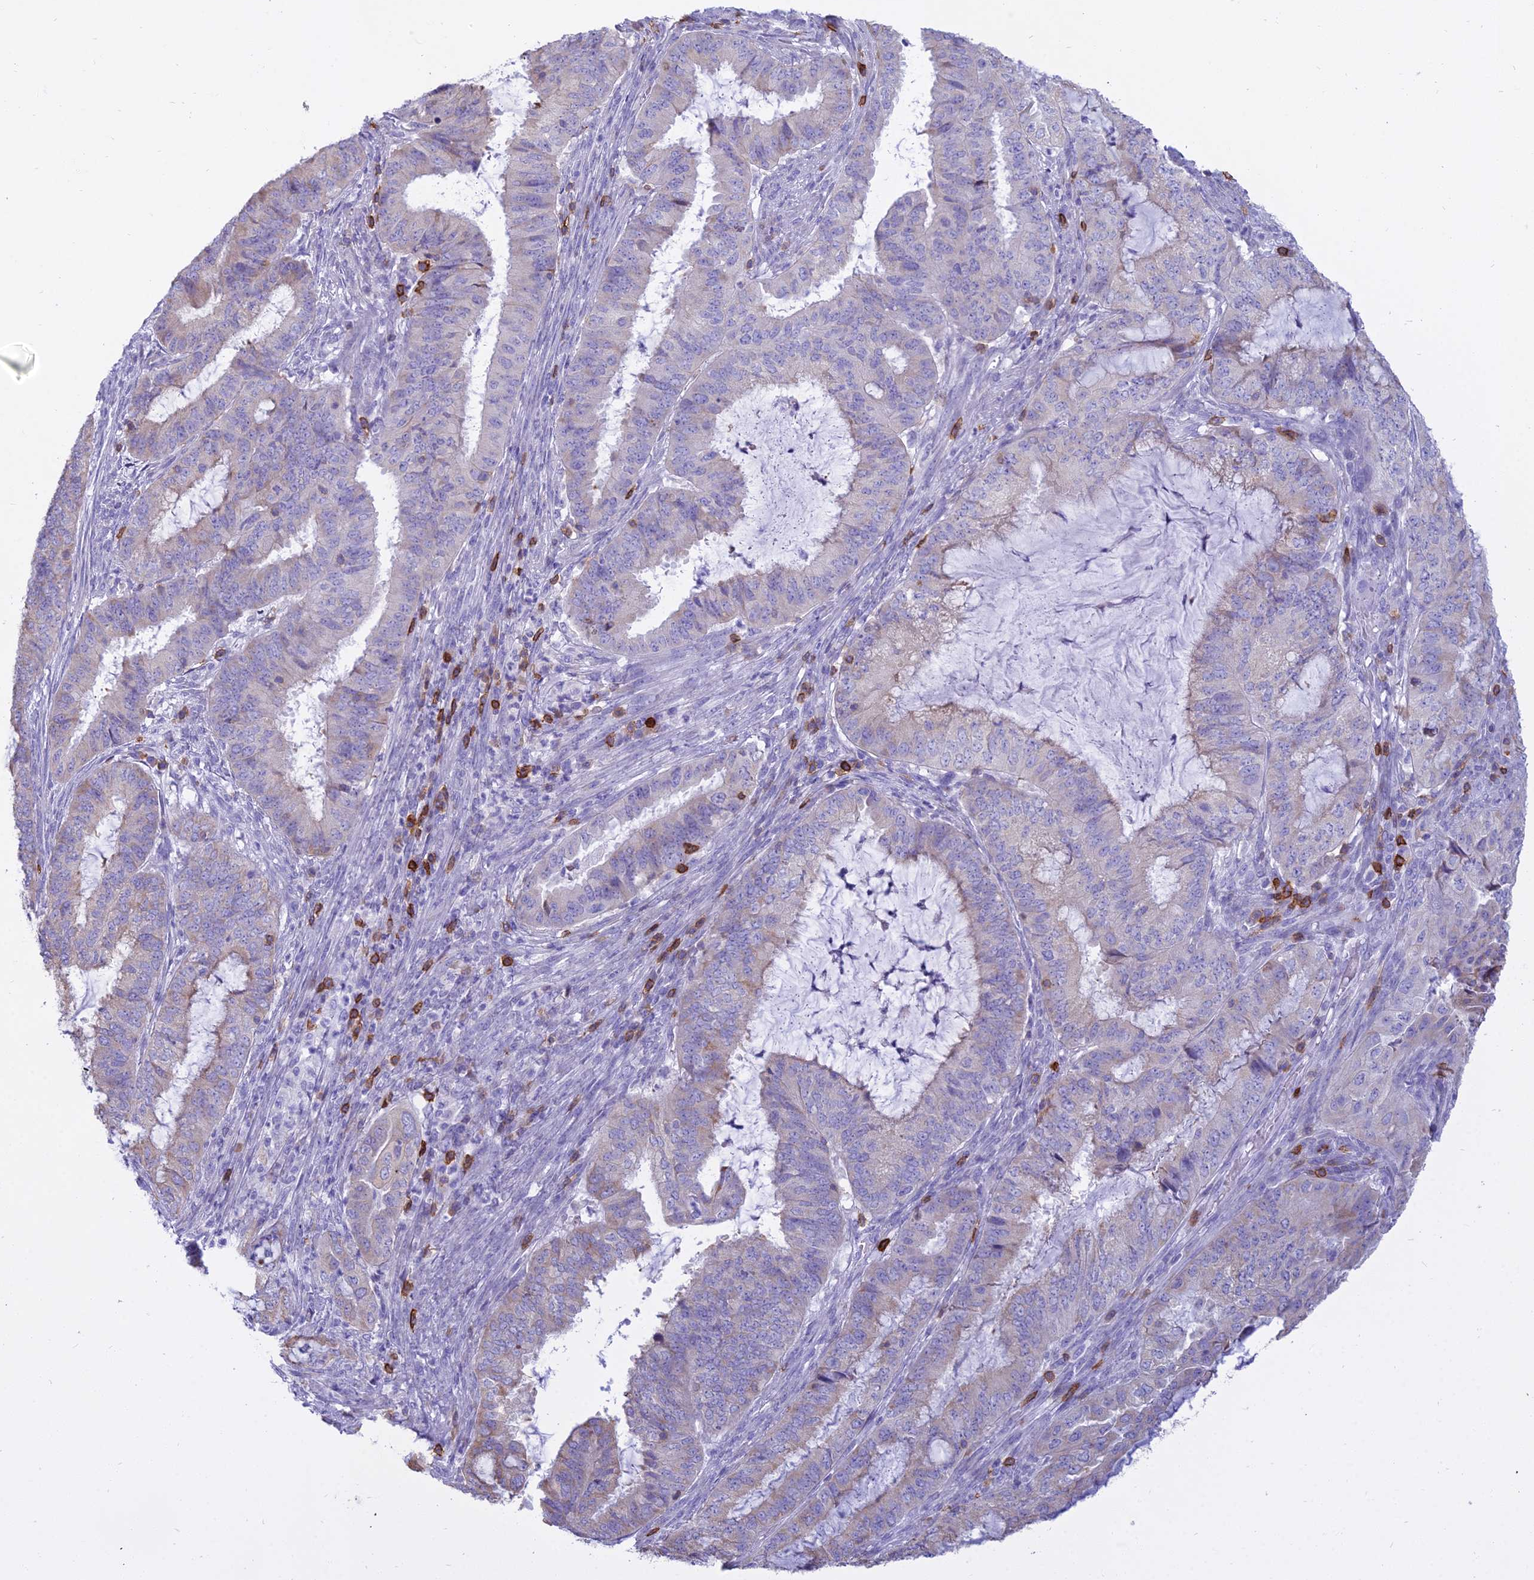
{"staining": {"intensity": "negative", "quantity": "none", "location": "none"}, "tissue": "endometrial cancer", "cell_type": "Tumor cells", "image_type": "cancer", "snomed": [{"axis": "morphology", "description": "Adenocarcinoma, NOS"}, {"axis": "topography", "description": "Endometrium"}], "caption": "Tumor cells show no significant protein positivity in adenocarcinoma (endometrial).", "gene": "CD5", "patient": {"sex": "female", "age": 51}}